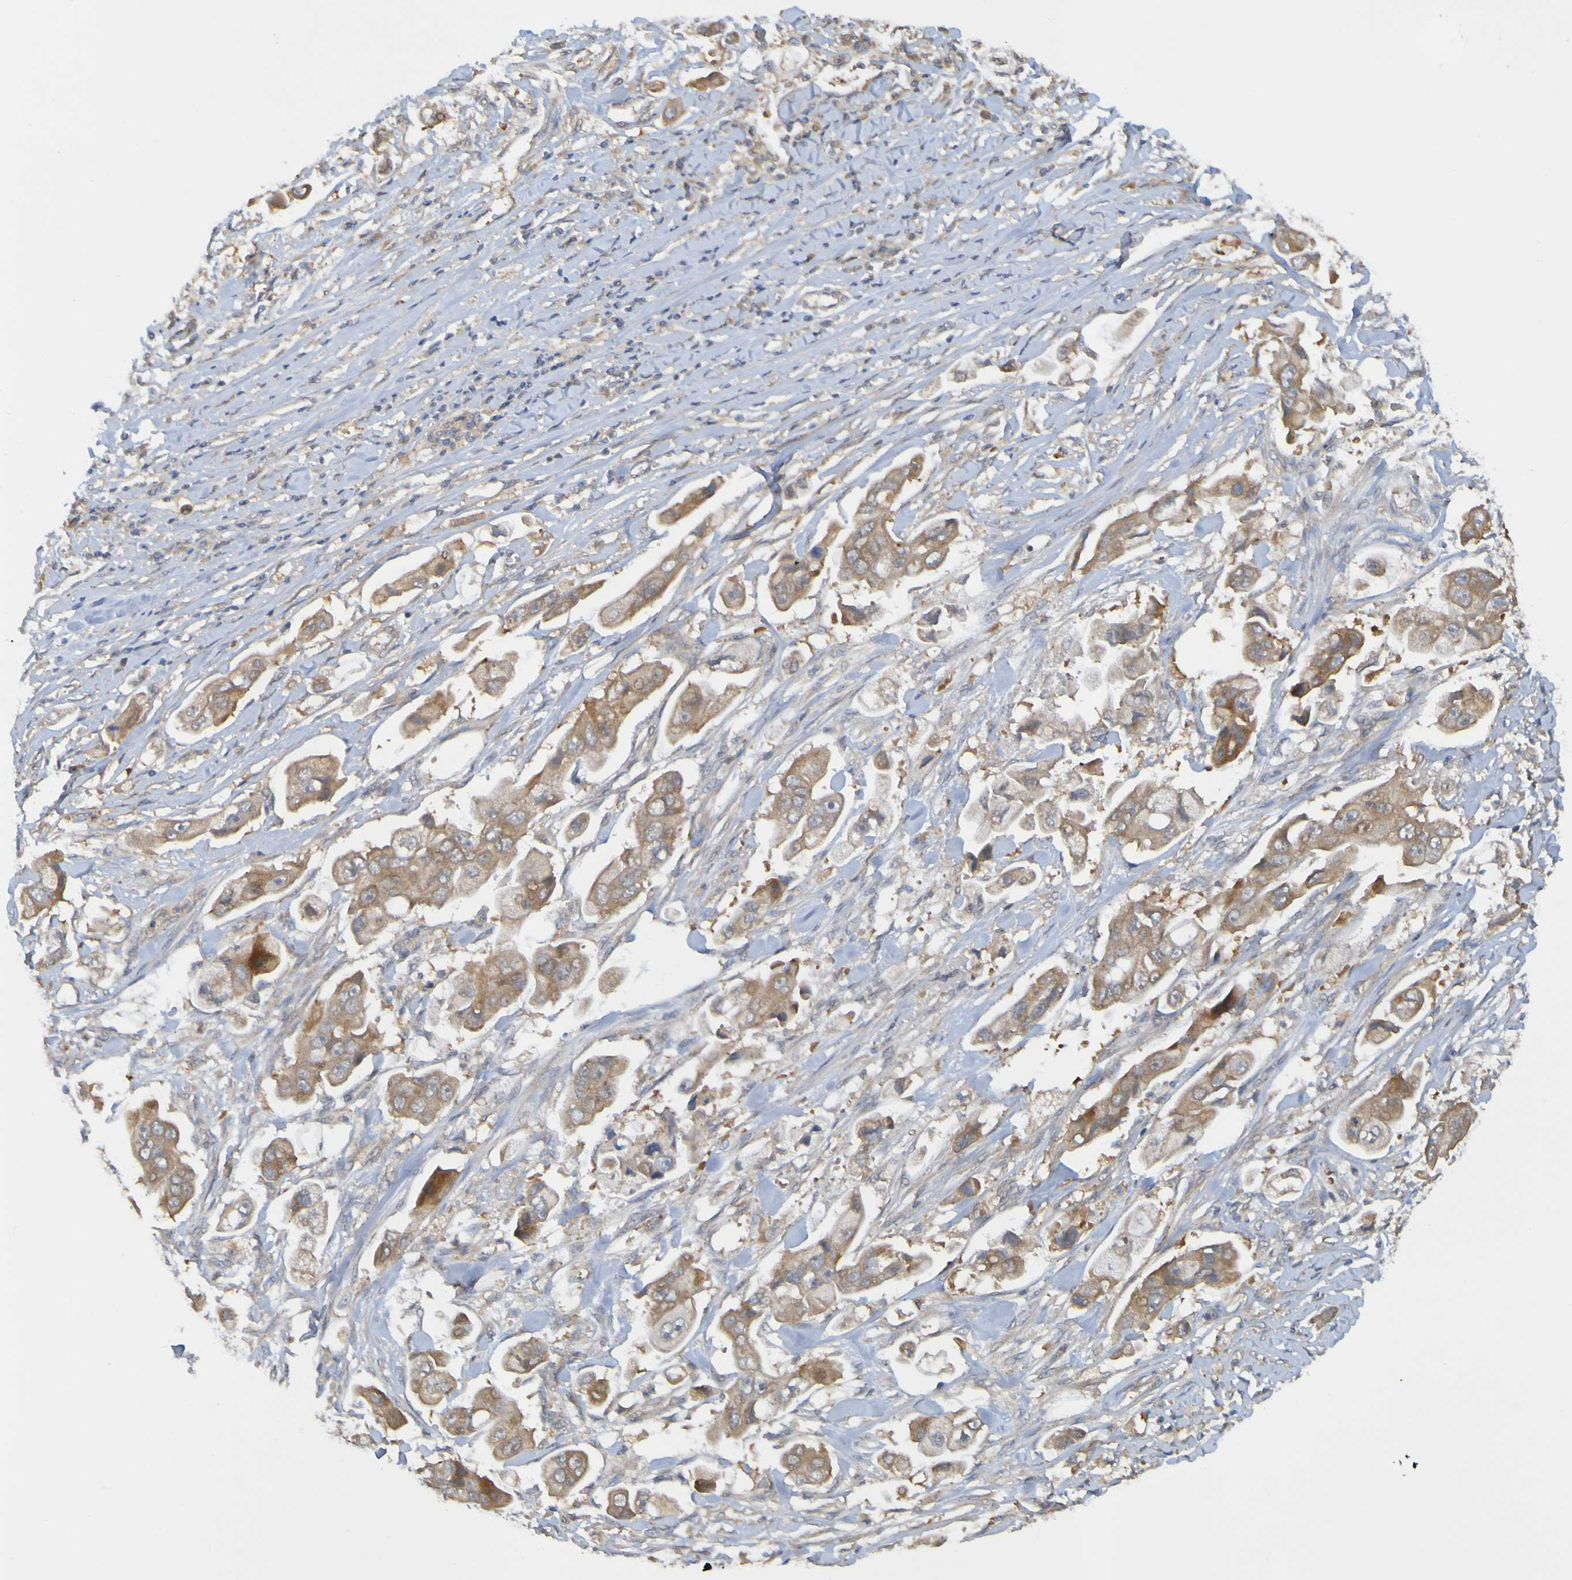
{"staining": {"intensity": "moderate", "quantity": ">75%", "location": "cytoplasmic/membranous"}, "tissue": "stomach cancer", "cell_type": "Tumor cells", "image_type": "cancer", "snomed": [{"axis": "morphology", "description": "Adenocarcinoma, NOS"}, {"axis": "topography", "description": "Stomach"}], "caption": "Human stomach adenocarcinoma stained with a brown dye shows moderate cytoplasmic/membranous positive expression in approximately >75% of tumor cells.", "gene": "NAV2", "patient": {"sex": "male", "age": 62}}